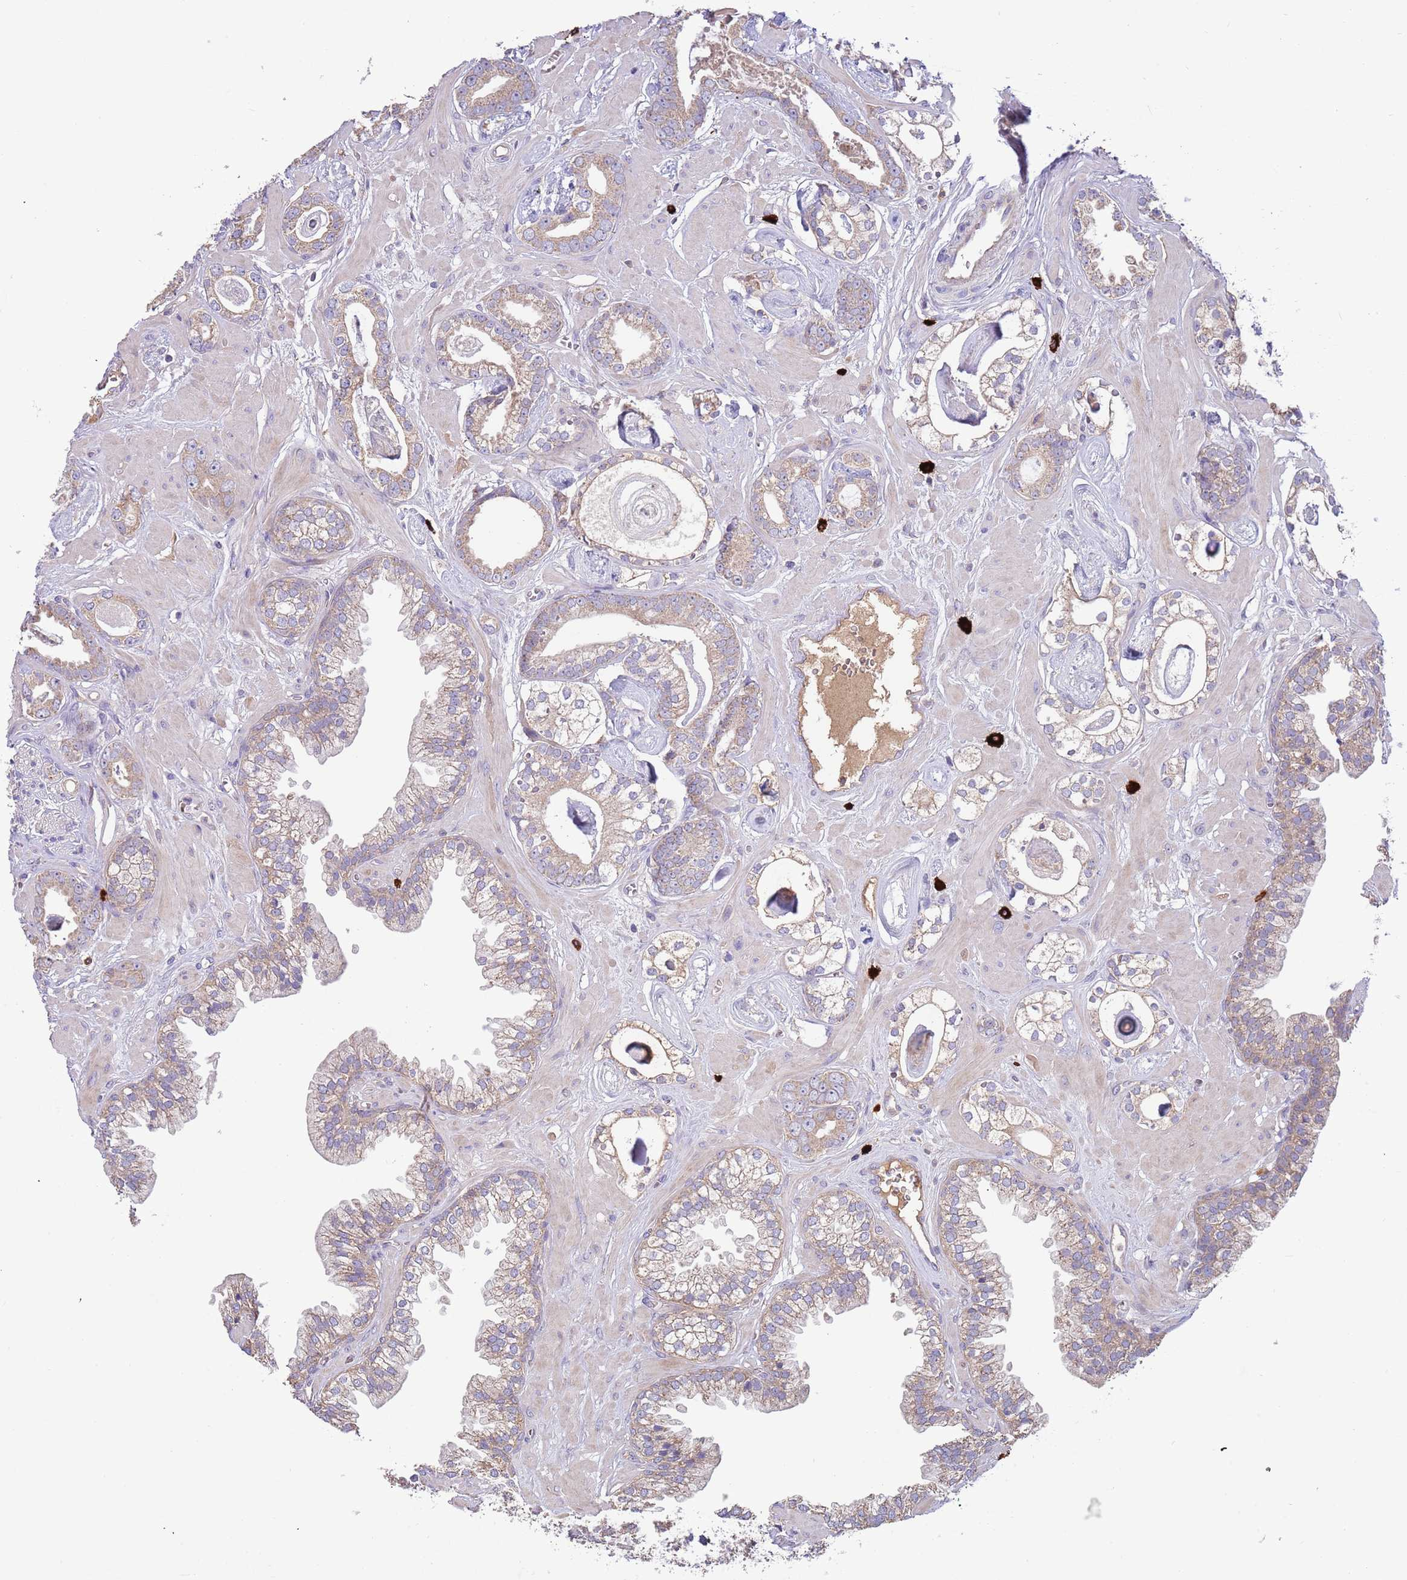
{"staining": {"intensity": "weak", "quantity": ">75%", "location": "cytoplasmic/membranous"}, "tissue": "prostate cancer", "cell_type": "Tumor cells", "image_type": "cancer", "snomed": [{"axis": "morphology", "description": "Adenocarcinoma, Low grade"}, {"axis": "topography", "description": "Prostate"}], "caption": "Protein staining by immunohistochemistry shows weak cytoplasmic/membranous expression in about >75% of tumor cells in prostate low-grade adenocarcinoma.", "gene": "TRMO", "patient": {"sex": "male", "age": 60}}